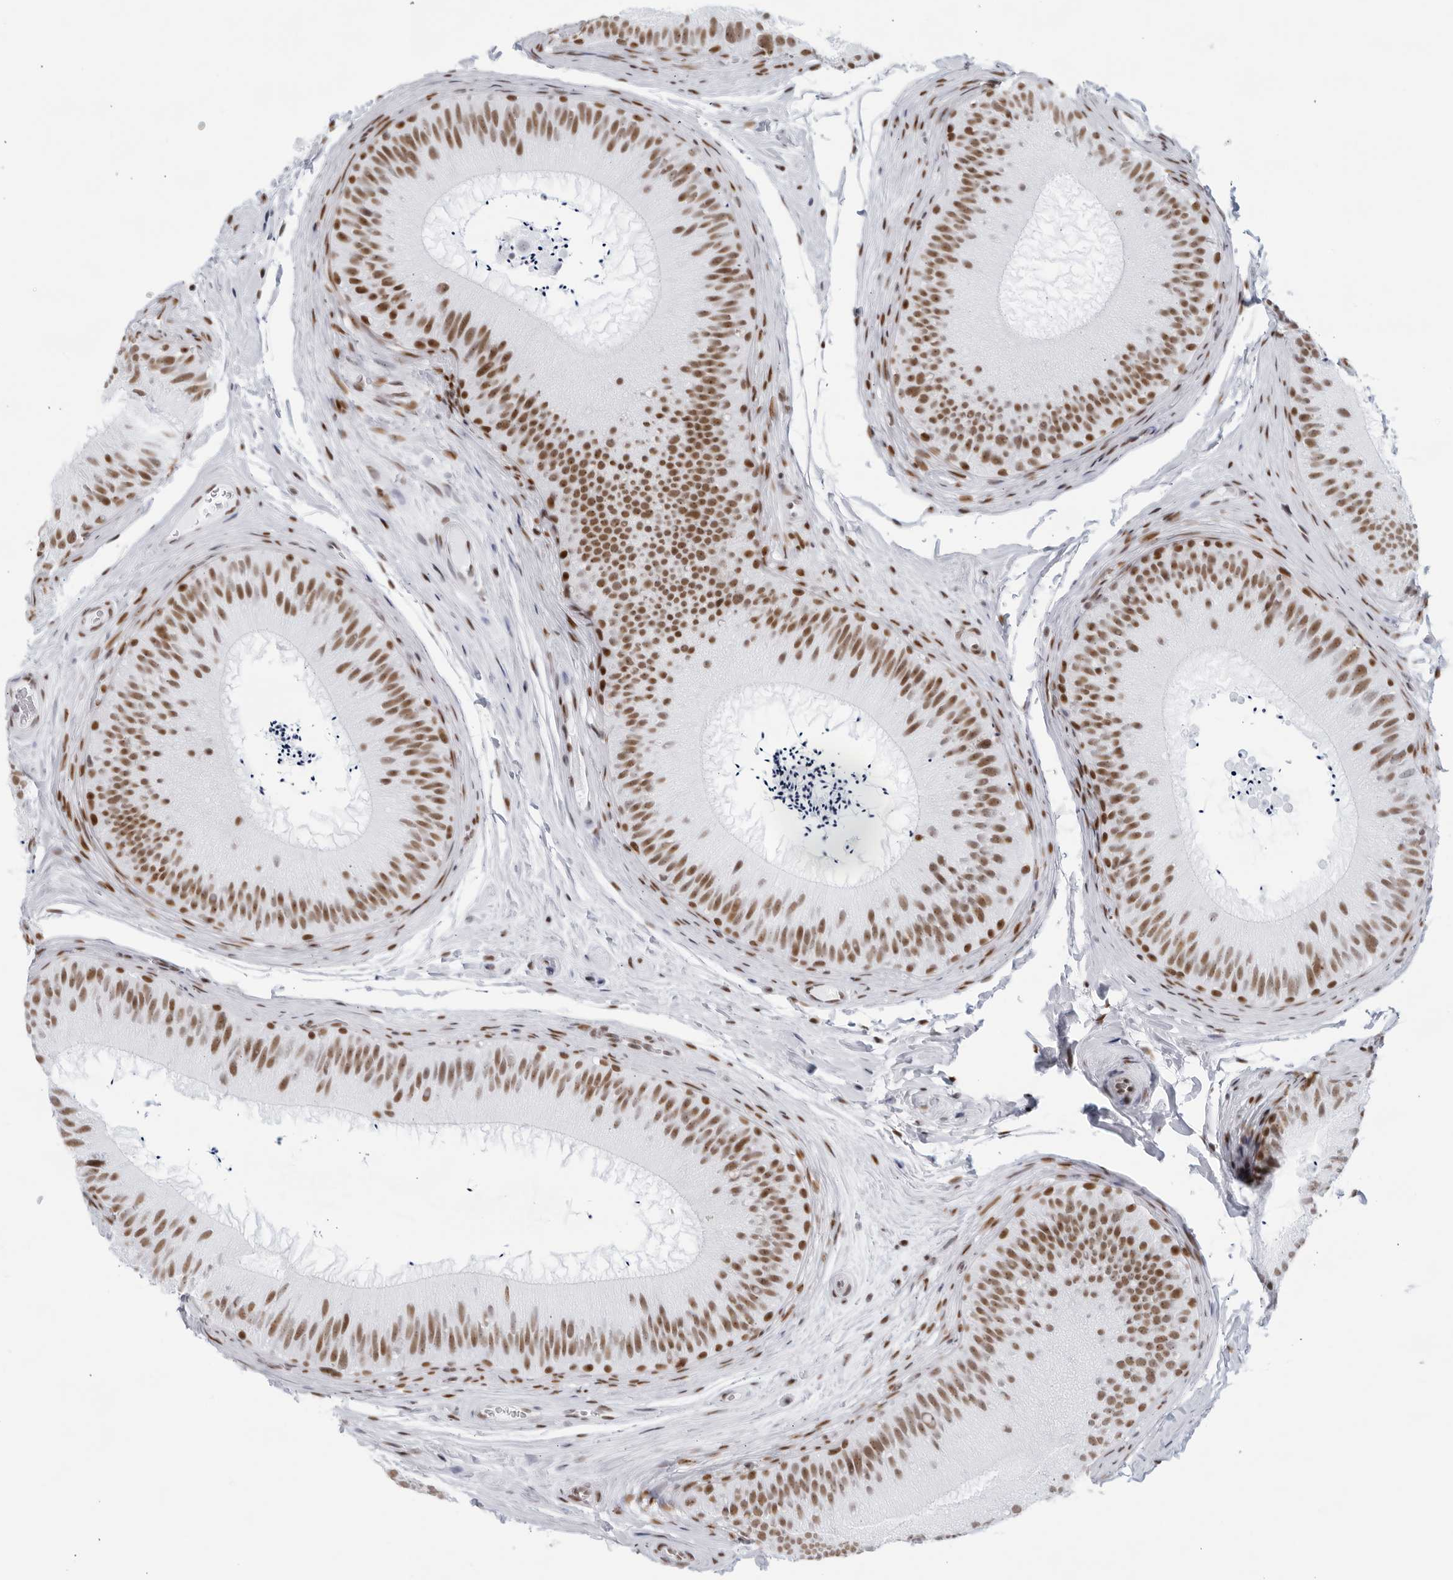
{"staining": {"intensity": "moderate", "quantity": ">75%", "location": "nuclear"}, "tissue": "epididymis", "cell_type": "Glandular cells", "image_type": "normal", "snomed": [{"axis": "morphology", "description": "Normal tissue, NOS"}, {"axis": "topography", "description": "Epididymis"}], "caption": "Immunohistochemistry (DAB) staining of unremarkable human epididymis displays moderate nuclear protein positivity in about >75% of glandular cells.", "gene": "HP1BP3", "patient": {"sex": "male", "age": 45}}